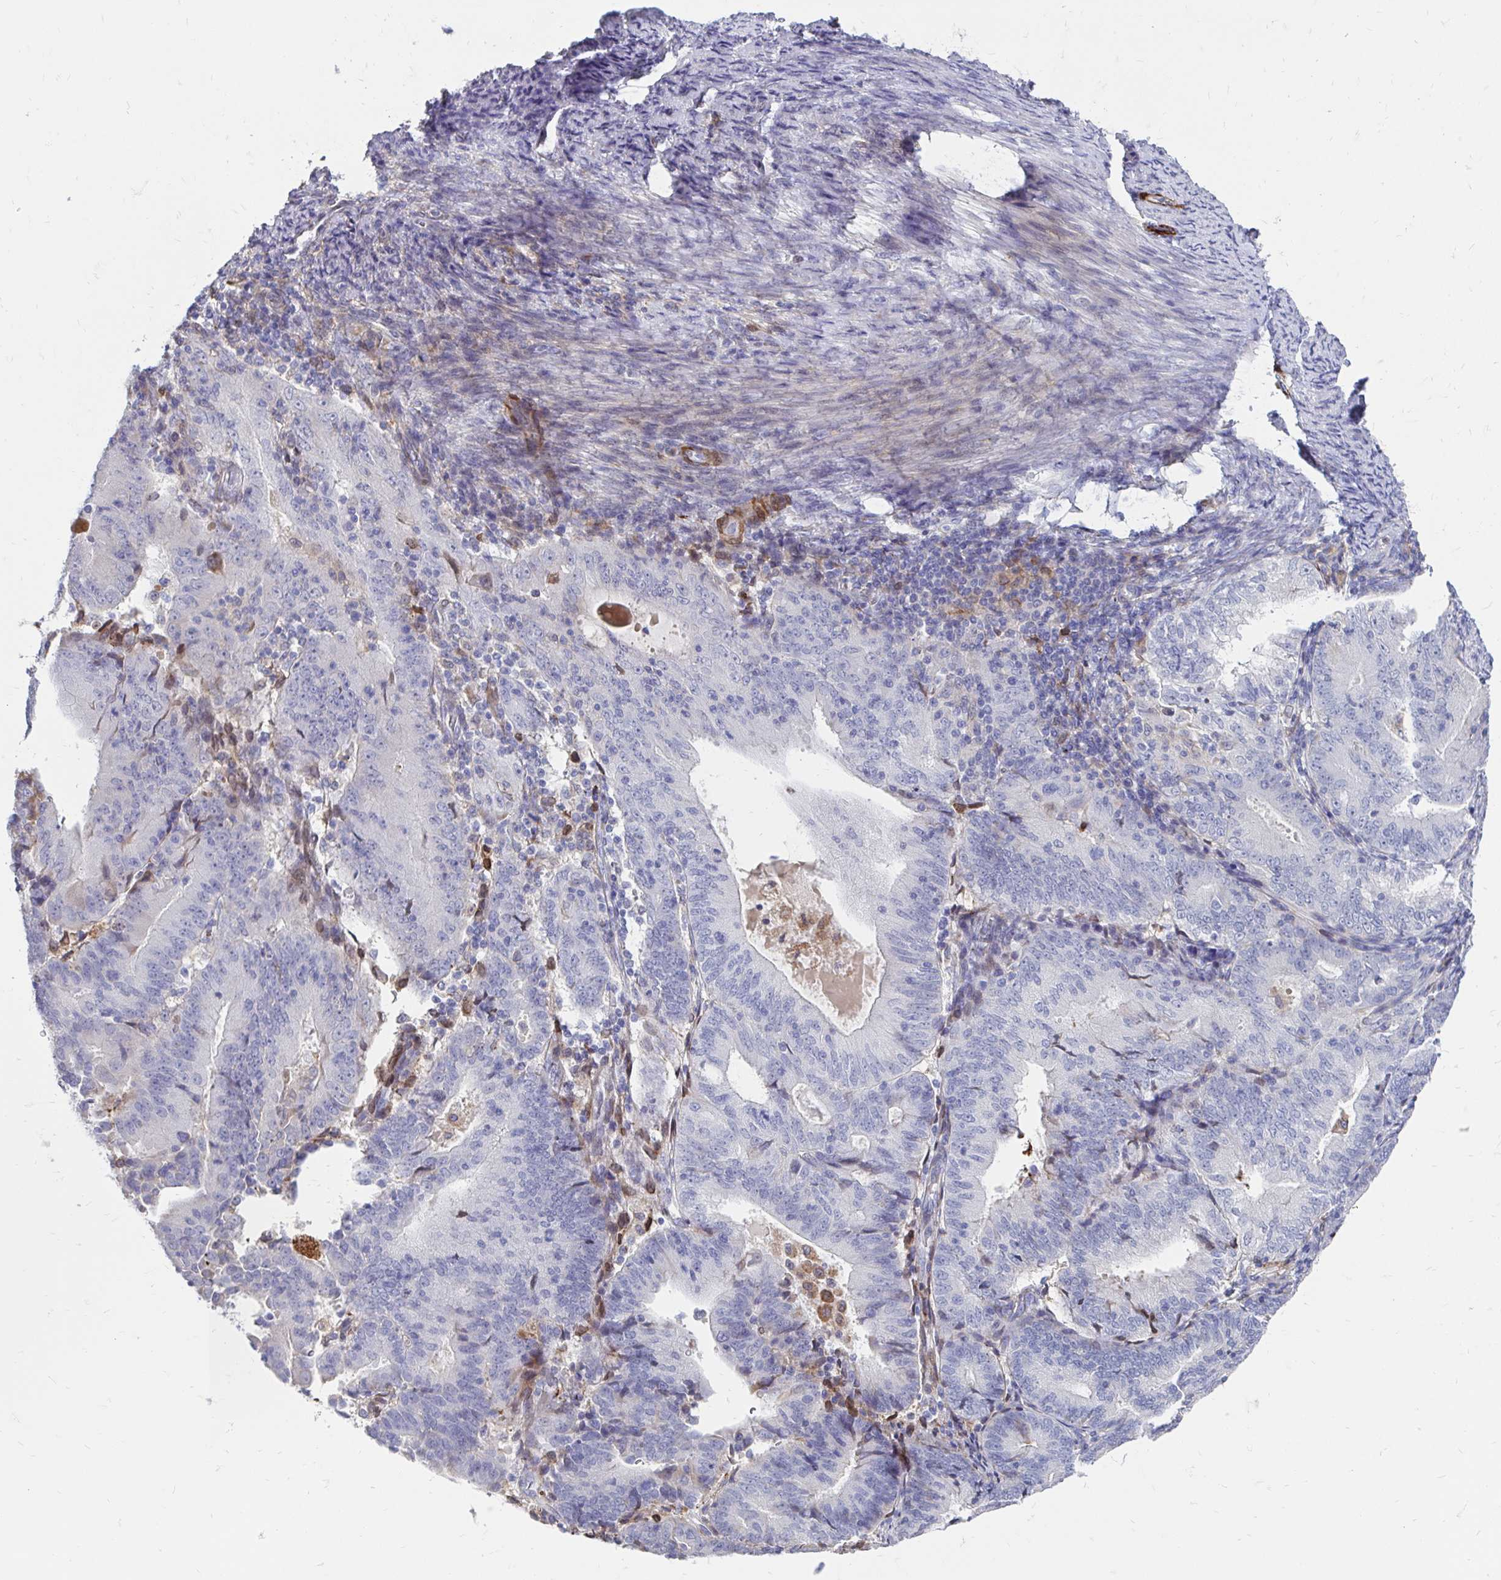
{"staining": {"intensity": "negative", "quantity": "none", "location": "none"}, "tissue": "endometrial cancer", "cell_type": "Tumor cells", "image_type": "cancer", "snomed": [{"axis": "morphology", "description": "Adenocarcinoma, NOS"}, {"axis": "topography", "description": "Endometrium"}], "caption": "This is an immunohistochemistry (IHC) image of human adenocarcinoma (endometrial). There is no staining in tumor cells.", "gene": "CDKL1", "patient": {"sex": "female", "age": 70}}